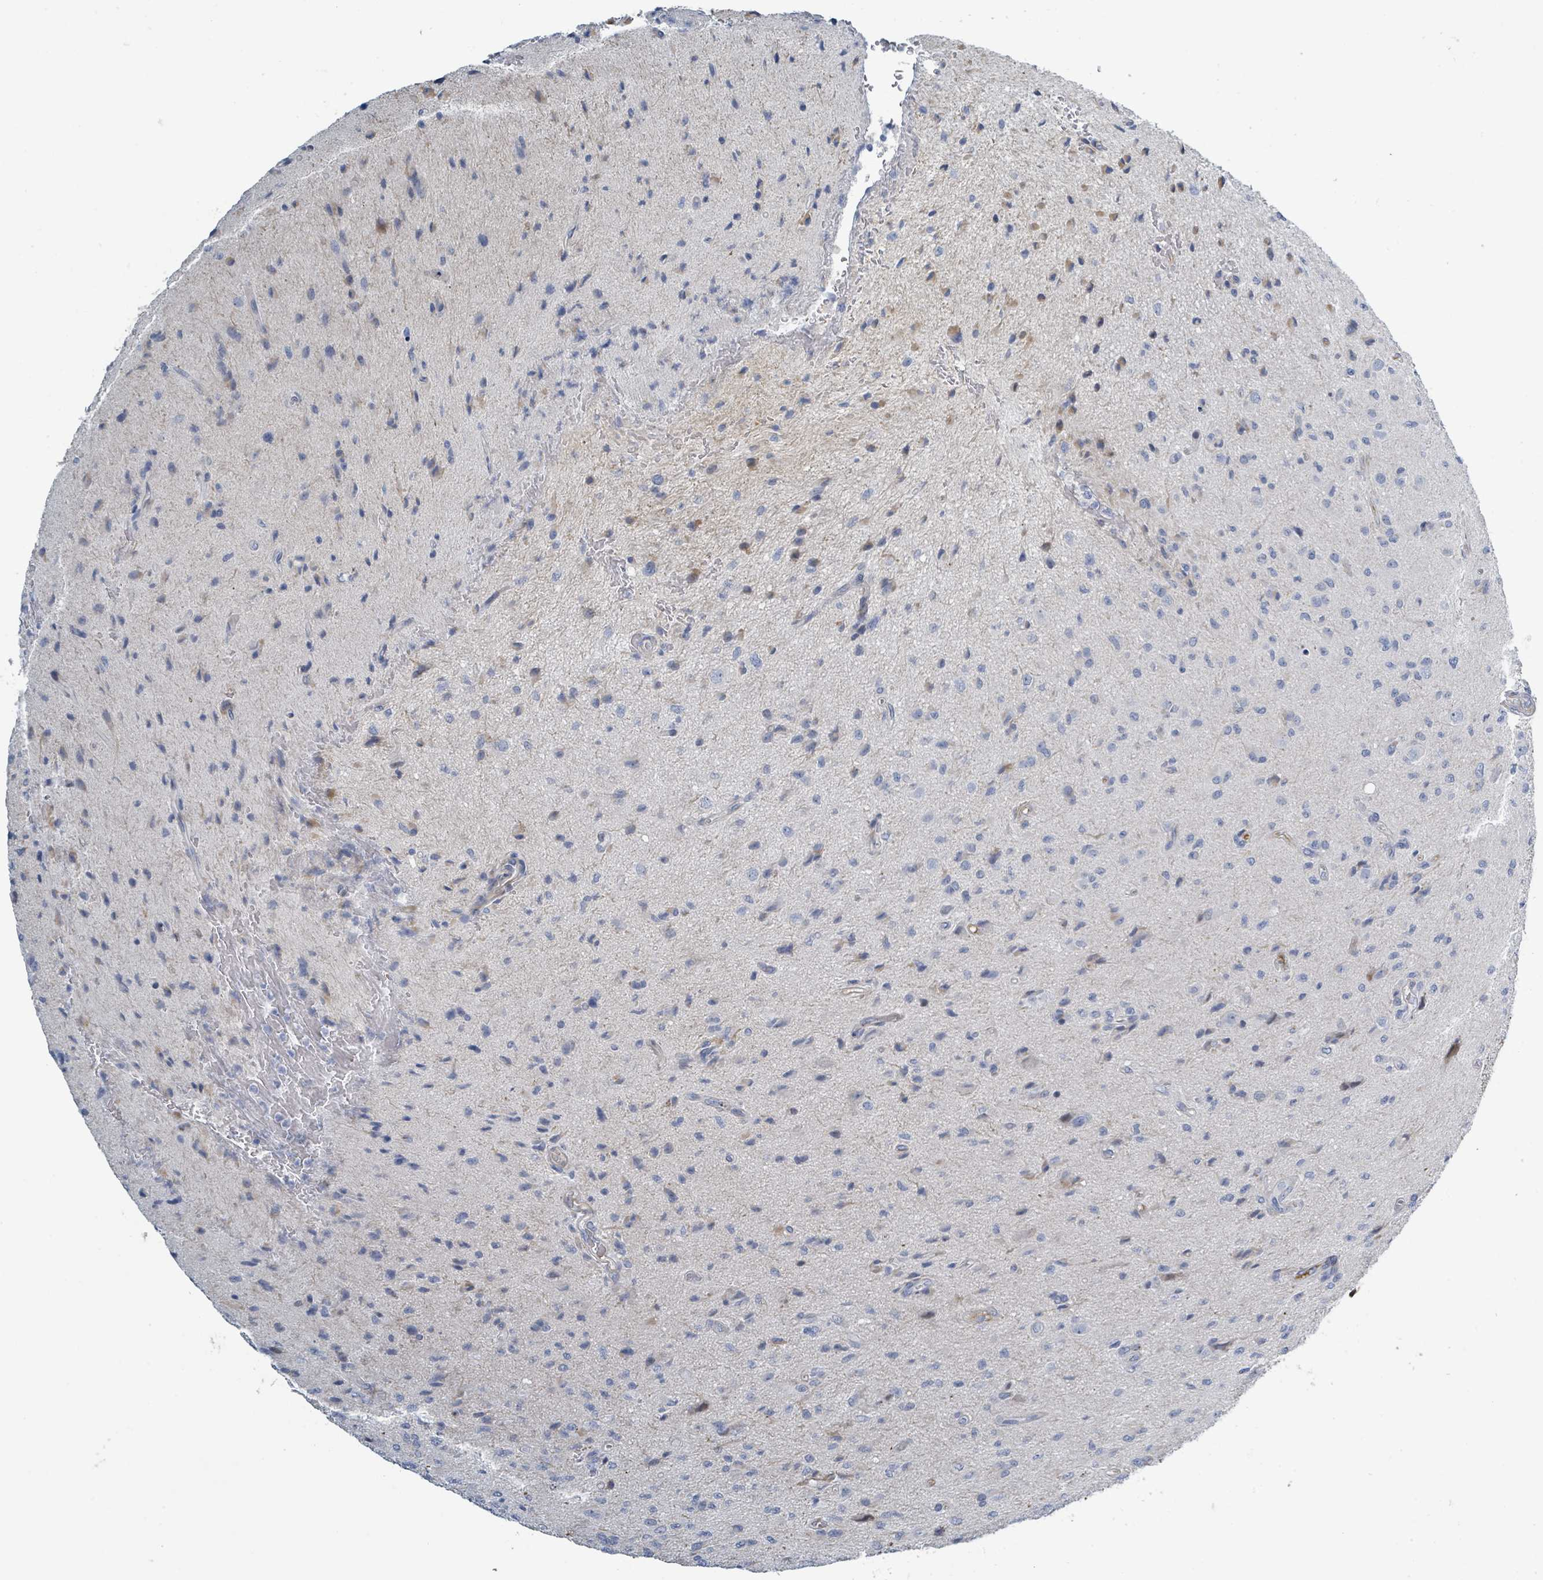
{"staining": {"intensity": "negative", "quantity": "none", "location": "none"}, "tissue": "glioma", "cell_type": "Tumor cells", "image_type": "cancer", "snomed": [{"axis": "morphology", "description": "Glioma, malignant, High grade"}, {"axis": "topography", "description": "Brain"}], "caption": "The histopathology image exhibits no significant staining in tumor cells of glioma.", "gene": "RAB33B", "patient": {"sex": "male", "age": 36}}